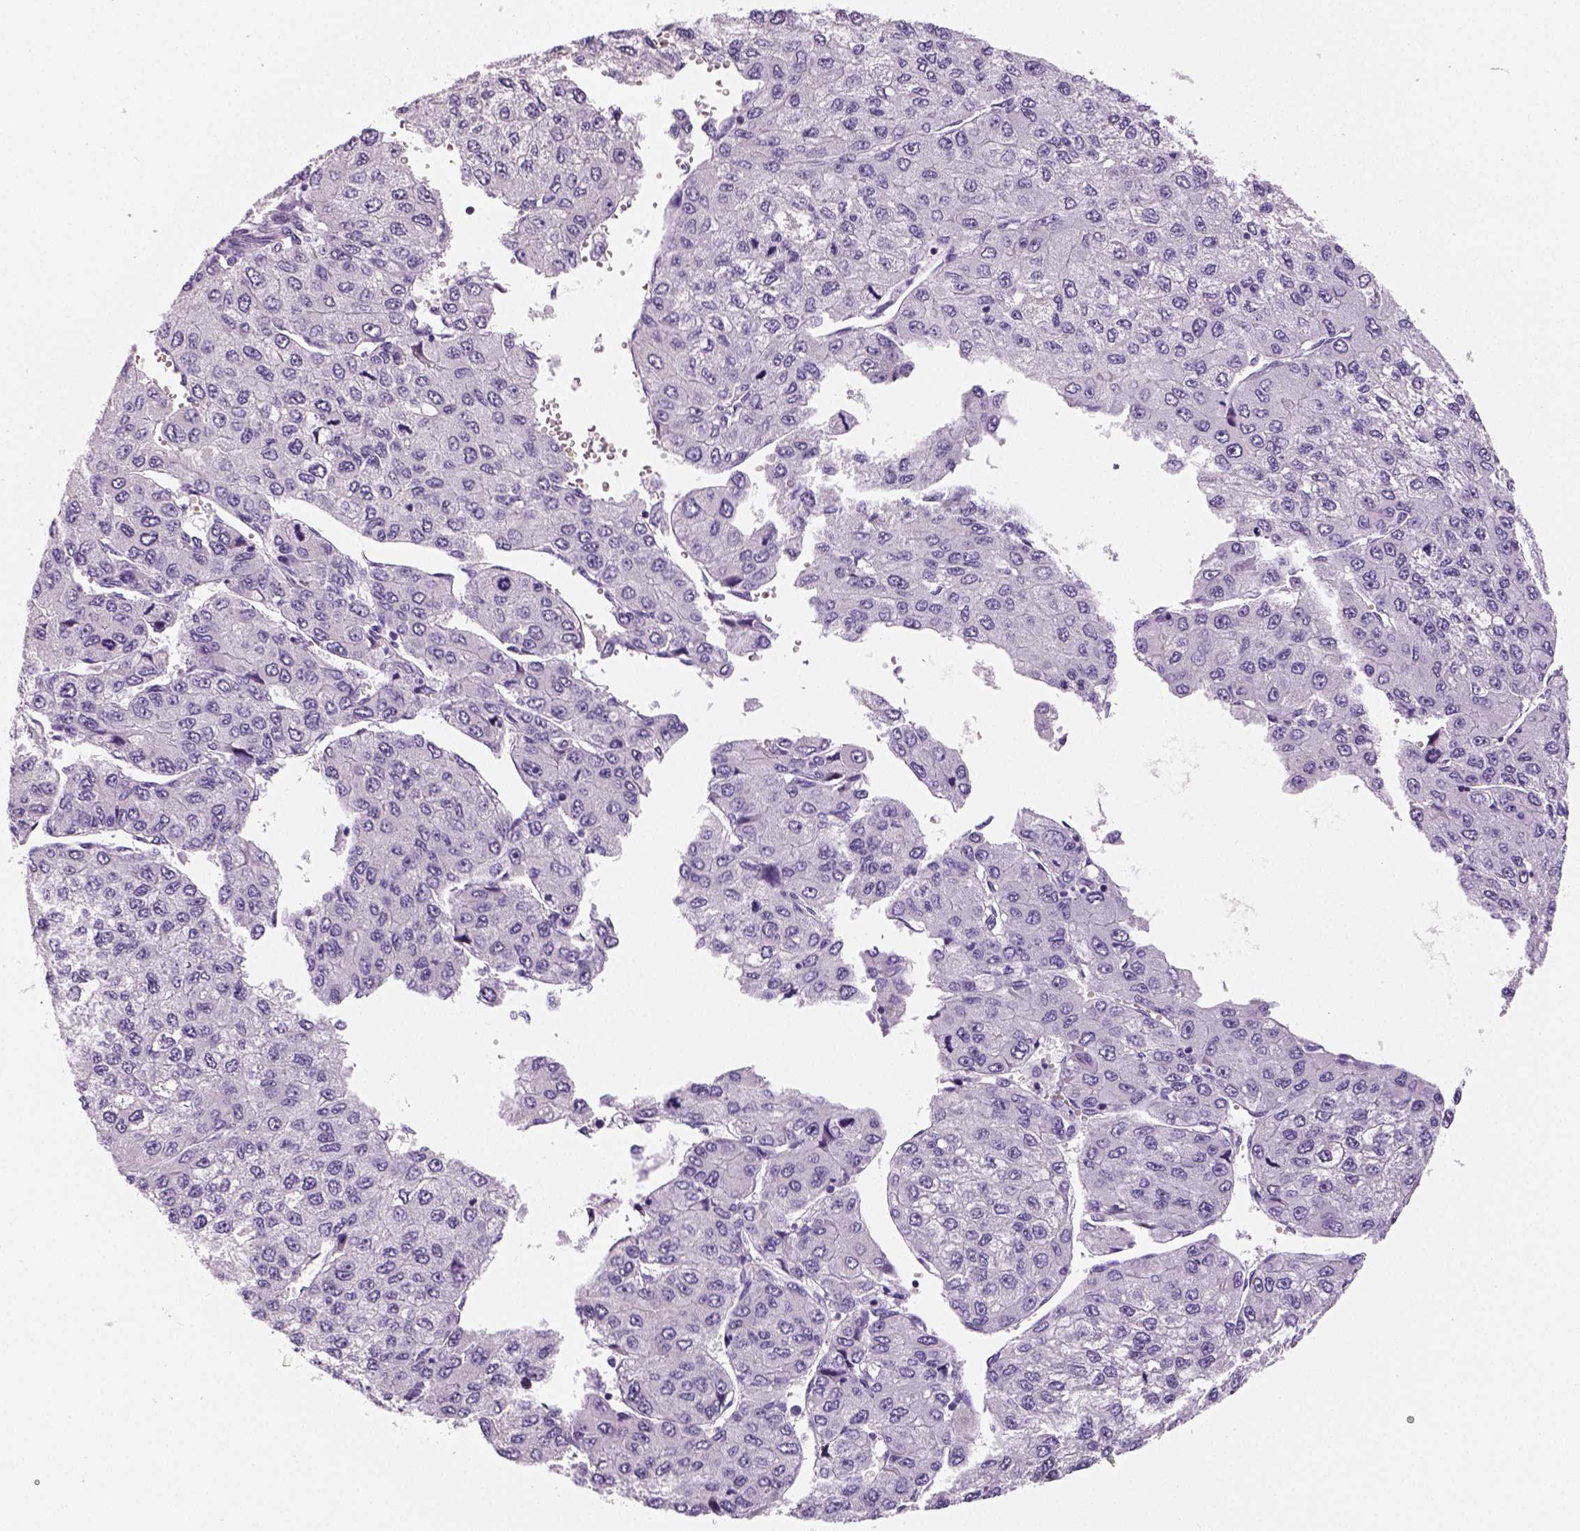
{"staining": {"intensity": "negative", "quantity": "none", "location": "none"}, "tissue": "liver cancer", "cell_type": "Tumor cells", "image_type": "cancer", "snomed": [{"axis": "morphology", "description": "Carcinoma, Hepatocellular, NOS"}, {"axis": "topography", "description": "Liver"}], "caption": "A high-resolution photomicrograph shows immunohistochemistry staining of liver hepatocellular carcinoma, which displays no significant expression in tumor cells.", "gene": "TSPAN7", "patient": {"sex": "female", "age": 66}}